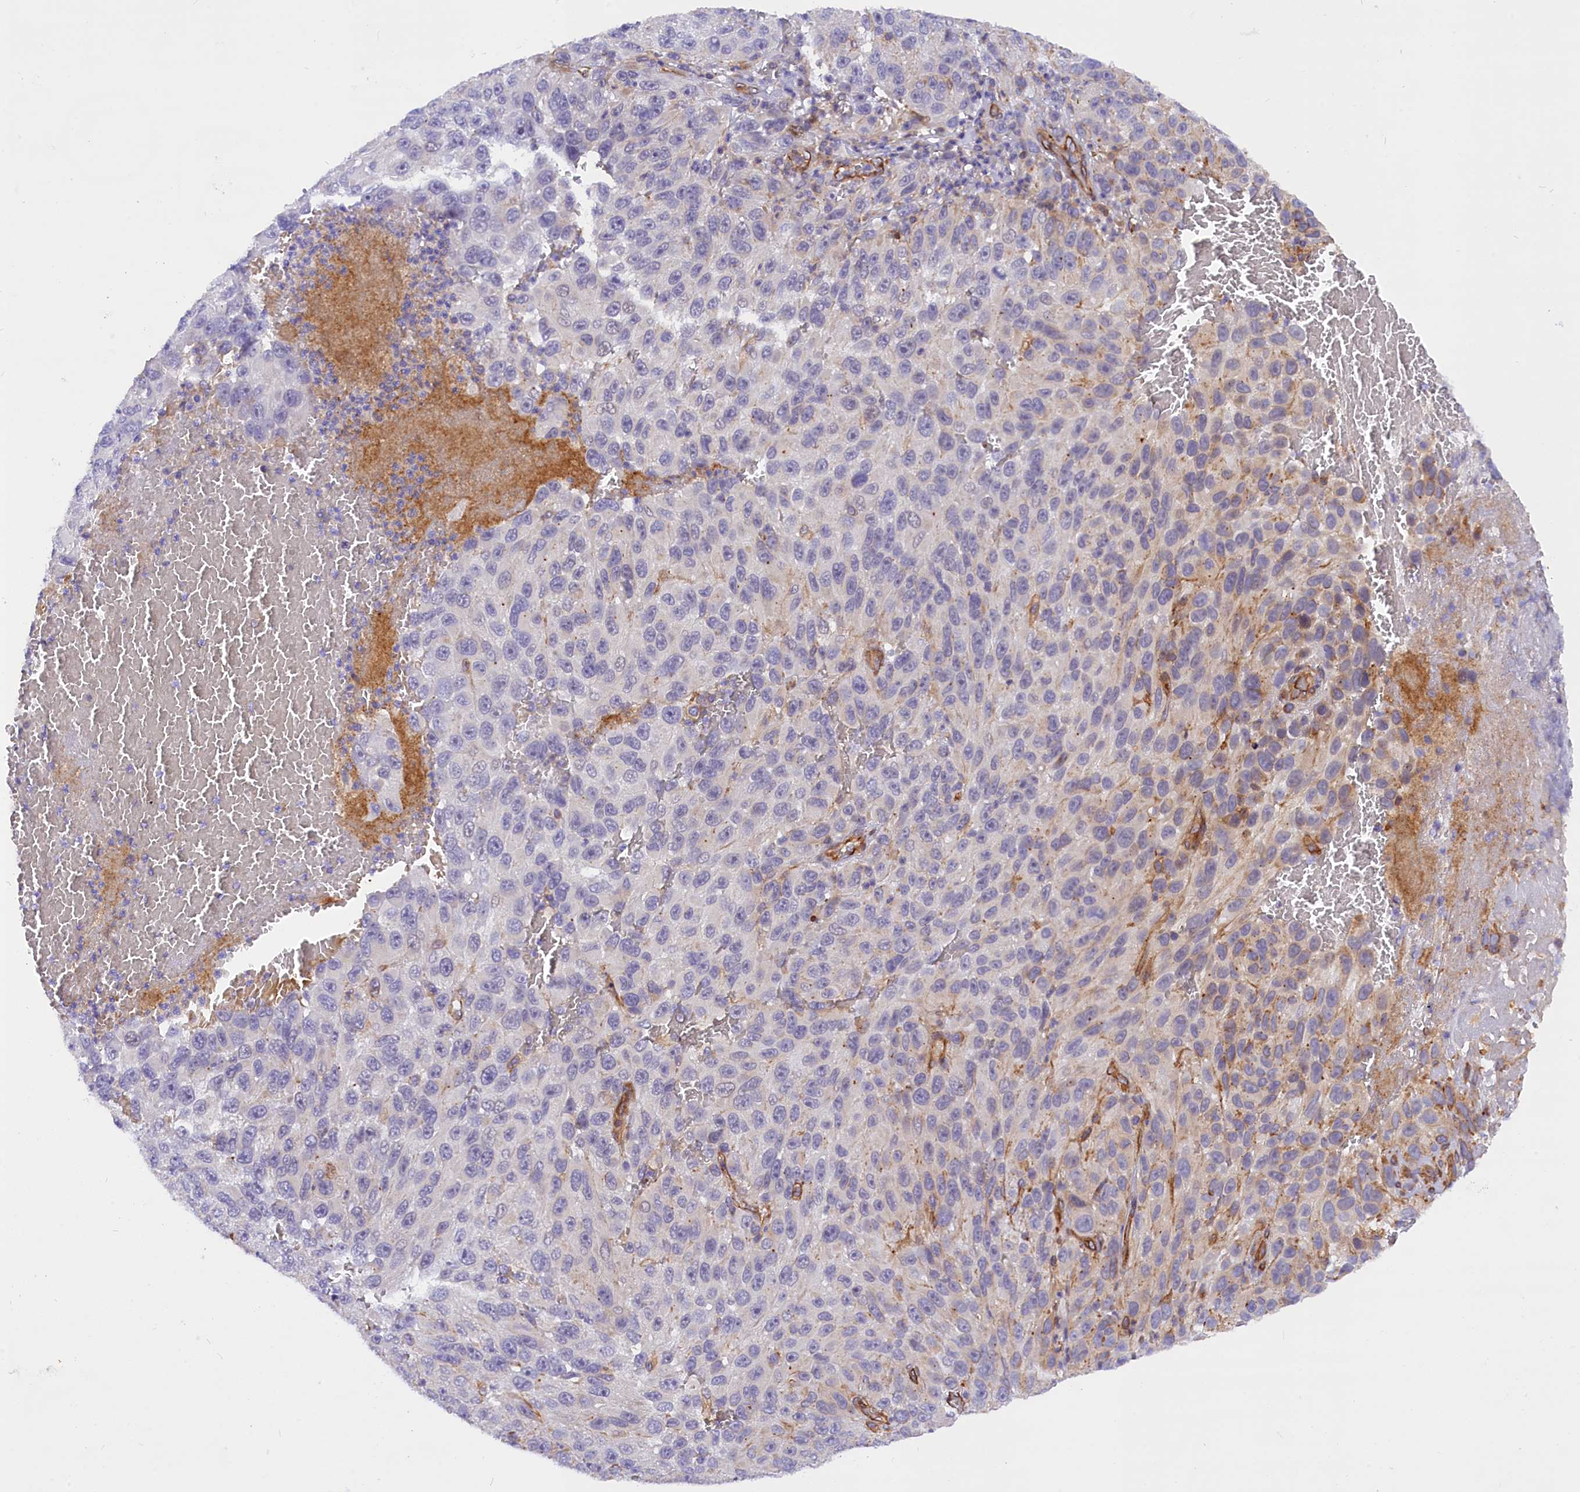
{"staining": {"intensity": "moderate", "quantity": "<25%", "location": "cytoplasmic/membranous"}, "tissue": "melanoma", "cell_type": "Tumor cells", "image_type": "cancer", "snomed": [{"axis": "morphology", "description": "Normal tissue, NOS"}, {"axis": "morphology", "description": "Malignant melanoma, NOS"}, {"axis": "topography", "description": "Skin"}], "caption": "Malignant melanoma was stained to show a protein in brown. There is low levels of moderate cytoplasmic/membranous positivity in approximately <25% of tumor cells.", "gene": "MED20", "patient": {"sex": "female", "age": 96}}